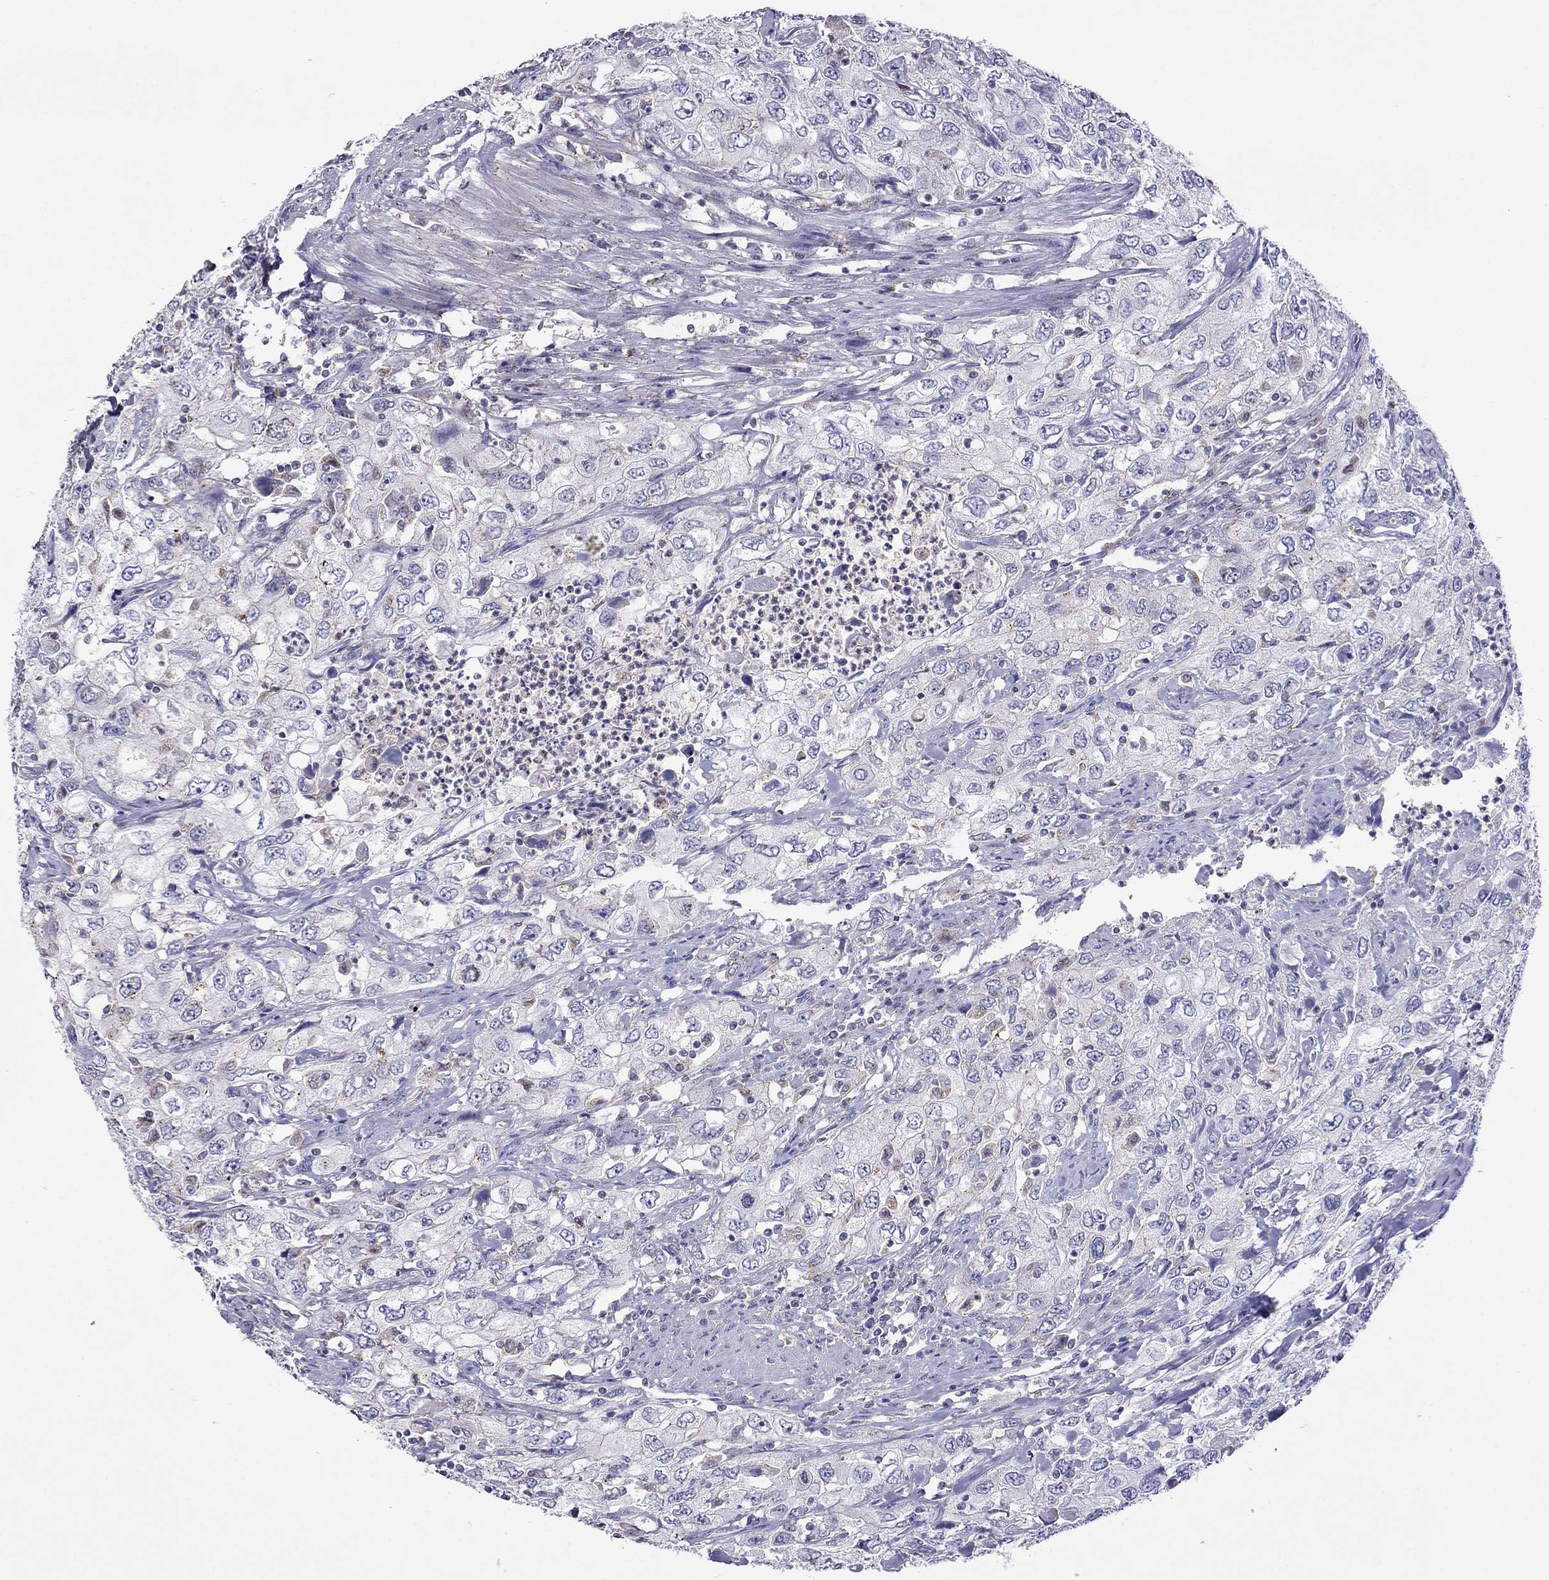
{"staining": {"intensity": "negative", "quantity": "none", "location": "none"}, "tissue": "urothelial cancer", "cell_type": "Tumor cells", "image_type": "cancer", "snomed": [{"axis": "morphology", "description": "Urothelial carcinoma, High grade"}, {"axis": "topography", "description": "Urinary bladder"}], "caption": "An image of human urothelial cancer is negative for staining in tumor cells.", "gene": "MPZ", "patient": {"sex": "male", "age": 76}}